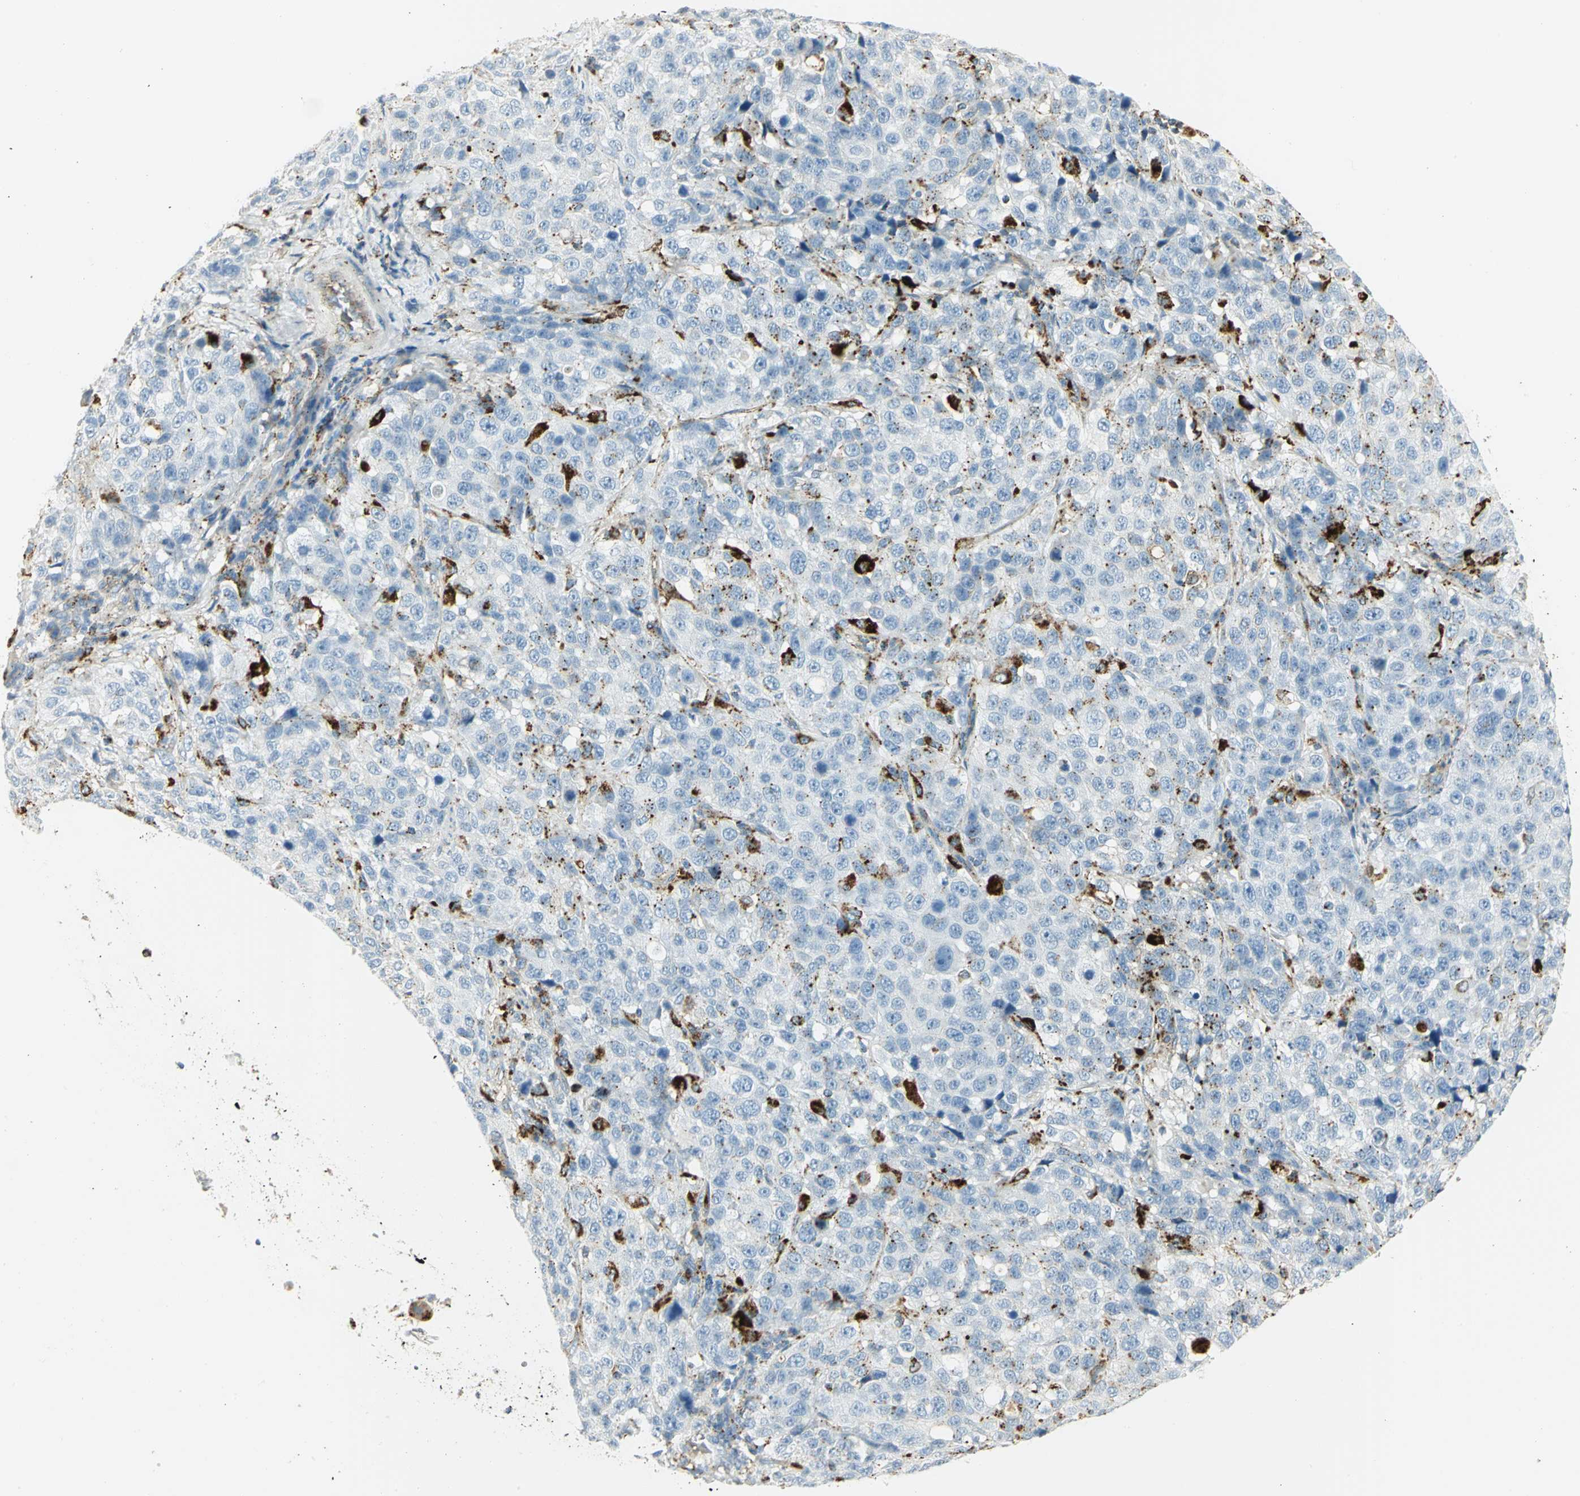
{"staining": {"intensity": "strong", "quantity": "<25%", "location": "cytoplasmic/membranous"}, "tissue": "stomach cancer", "cell_type": "Tumor cells", "image_type": "cancer", "snomed": [{"axis": "morphology", "description": "Normal tissue, NOS"}, {"axis": "morphology", "description": "Adenocarcinoma, NOS"}, {"axis": "topography", "description": "Stomach"}], "caption": "Adenocarcinoma (stomach) stained with a protein marker exhibits strong staining in tumor cells.", "gene": "ARSA", "patient": {"sex": "male", "age": 48}}